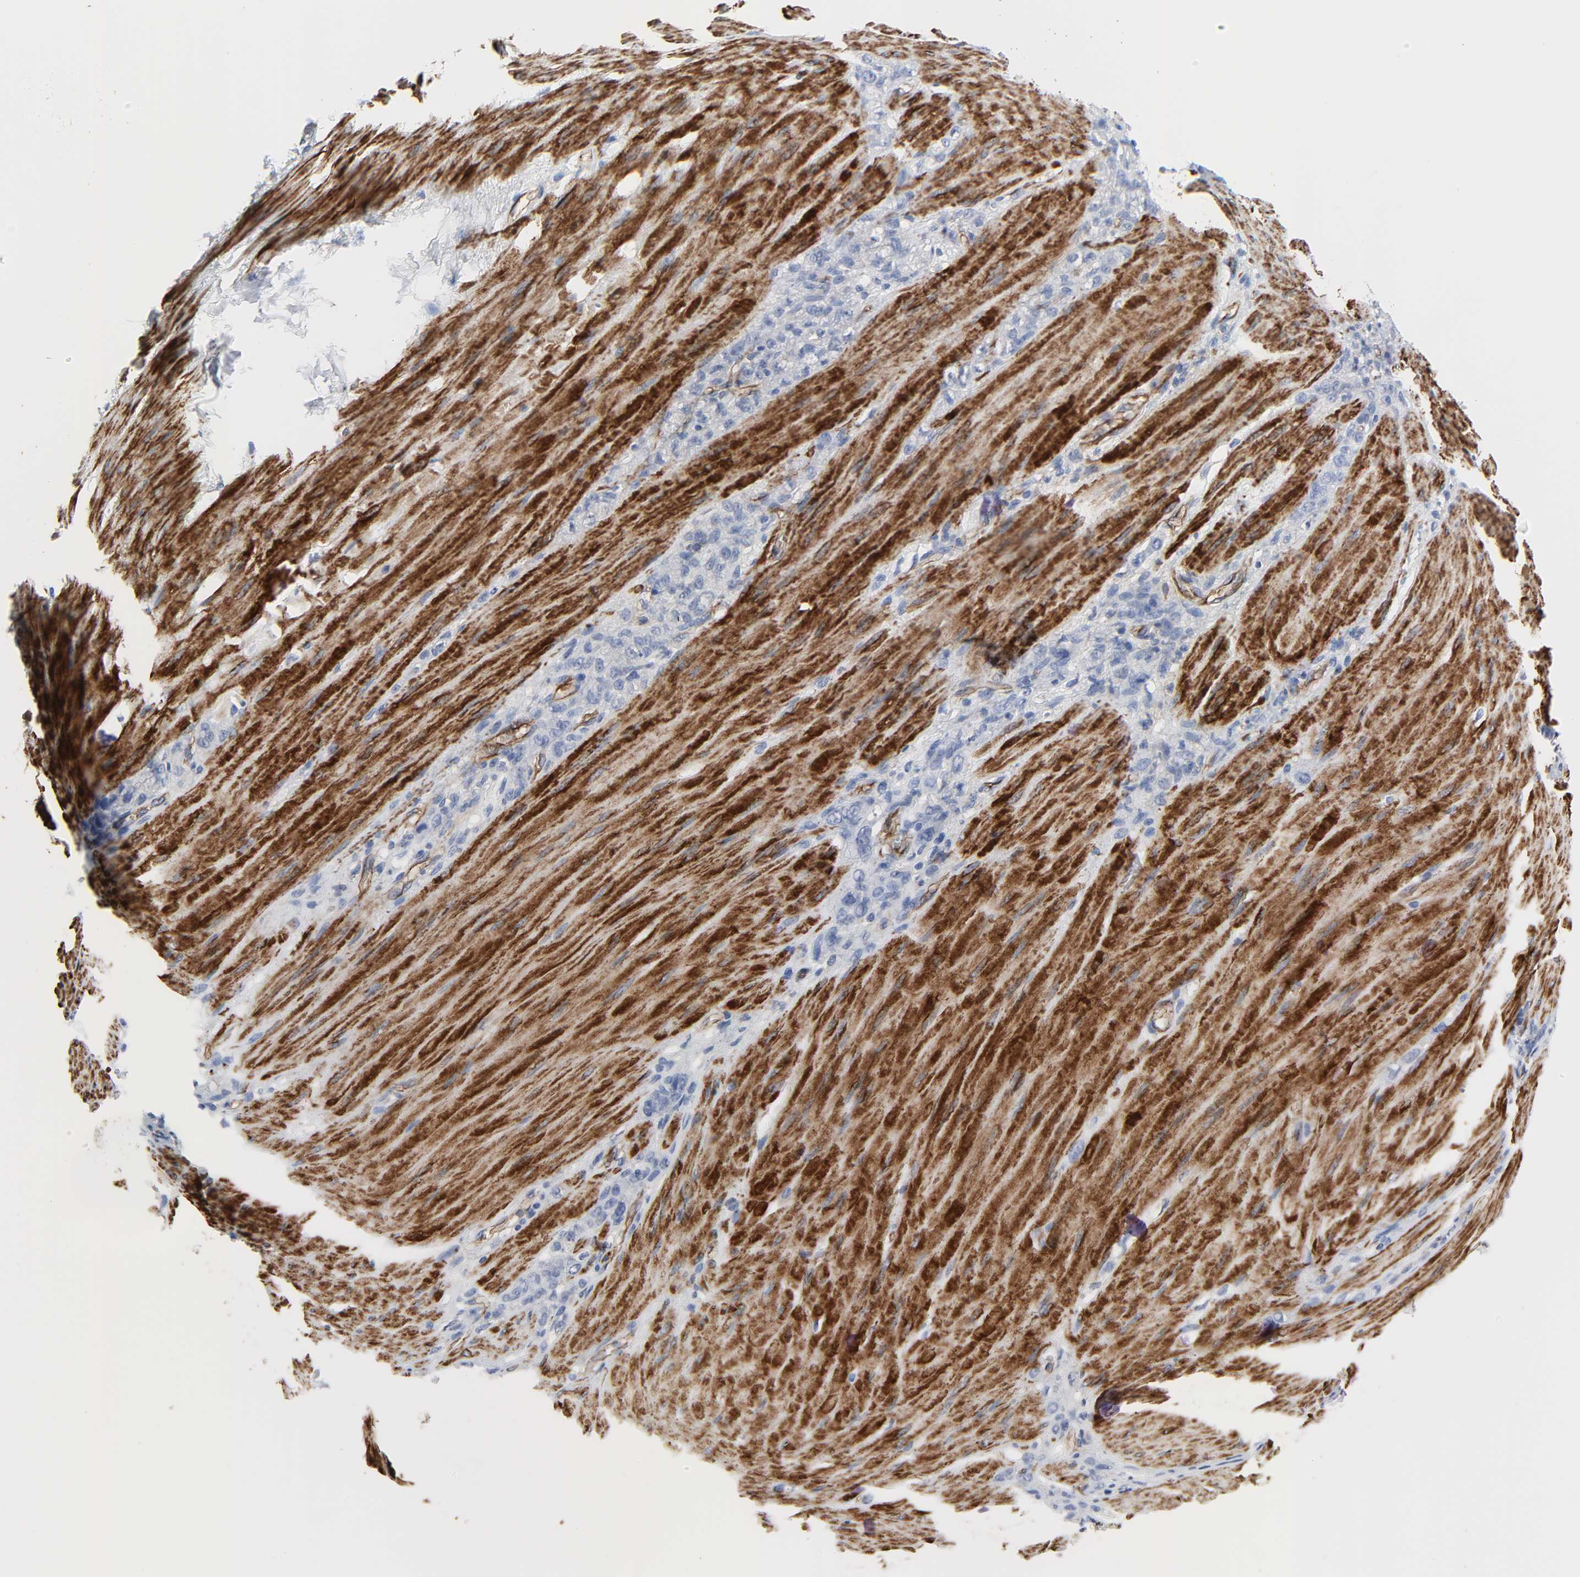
{"staining": {"intensity": "negative", "quantity": "none", "location": "none"}, "tissue": "stomach cancer", "cell_type": "Tumor cells", "image_type": "cancer", "snomed": [{"axis": "morphology", "description": "Adenocarcinoma, NOS"}, {"axis": "topography", "description": "Stomach"}], "caption": "An immunohistochemistry (IHC) histopathology image of stomach cancer is shown. There is no staining in tumor cells of stomach cancer.", "gene": "PECAM1", "patient": {"sex": "male", "age": 82}}